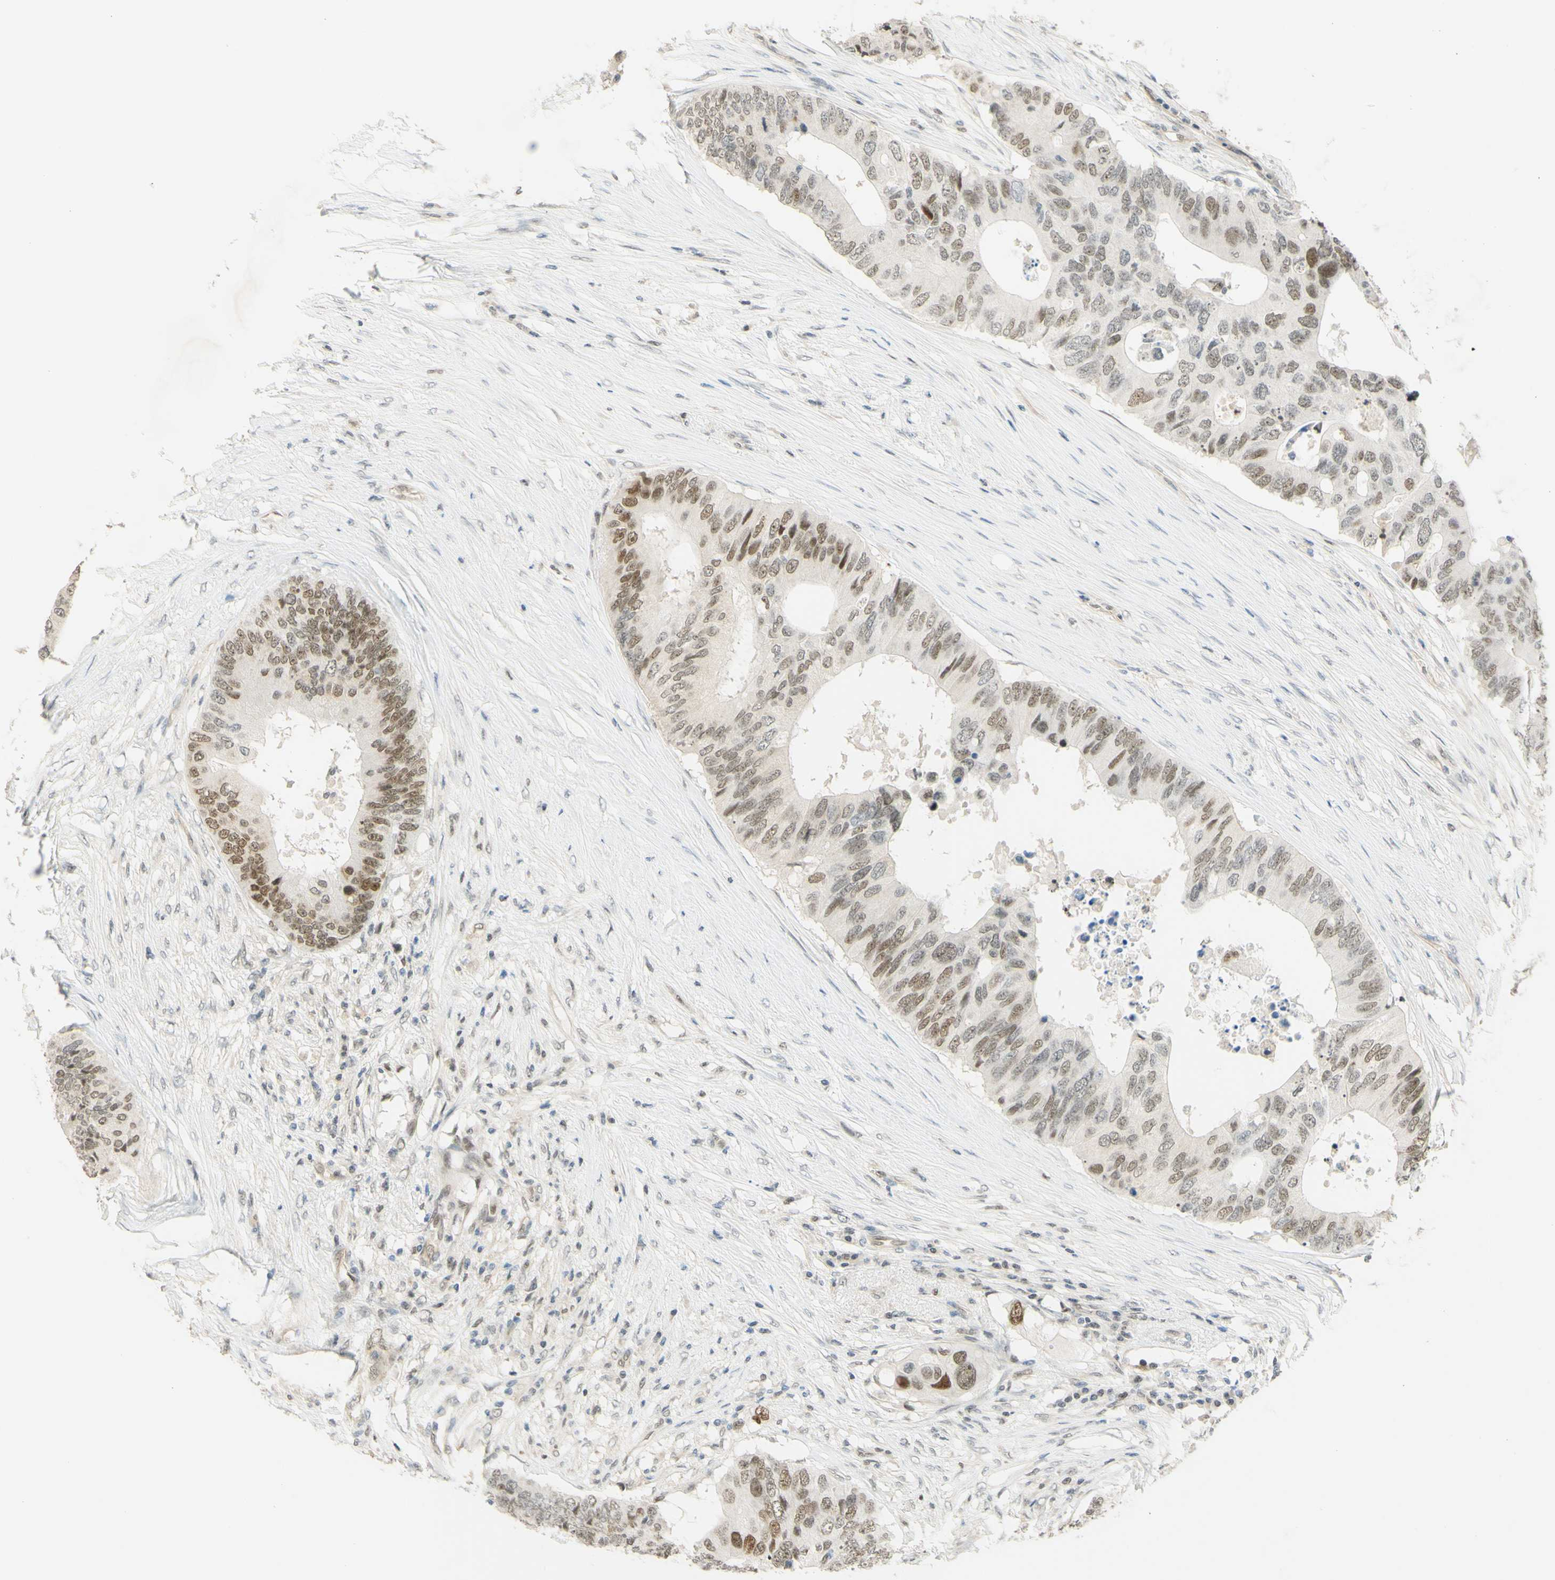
{"staining": {"intensity": "moderate", "quantity": ">75%", "location": "nuclear"}, "tissue": "colorectal cancer", "cell_type": "Tumor cells", "image_type": "cancer", "snomed": [{"axis": "morphology", "description": "Adenocarcinoma, NOS"}, {"axis": "topography", "description": "Colon"}], "caption": "High-magnification brightfield microscopy of adenocarcinoma (colorectal) stained with DAB (brown) and counterstained with hematoxylin (blue). tumor cells exhibit moderate nuclear positivity is appreciated in about>75% of cells.", "gene": "POLB", "patient": {"sex": "male", "age": 71}}